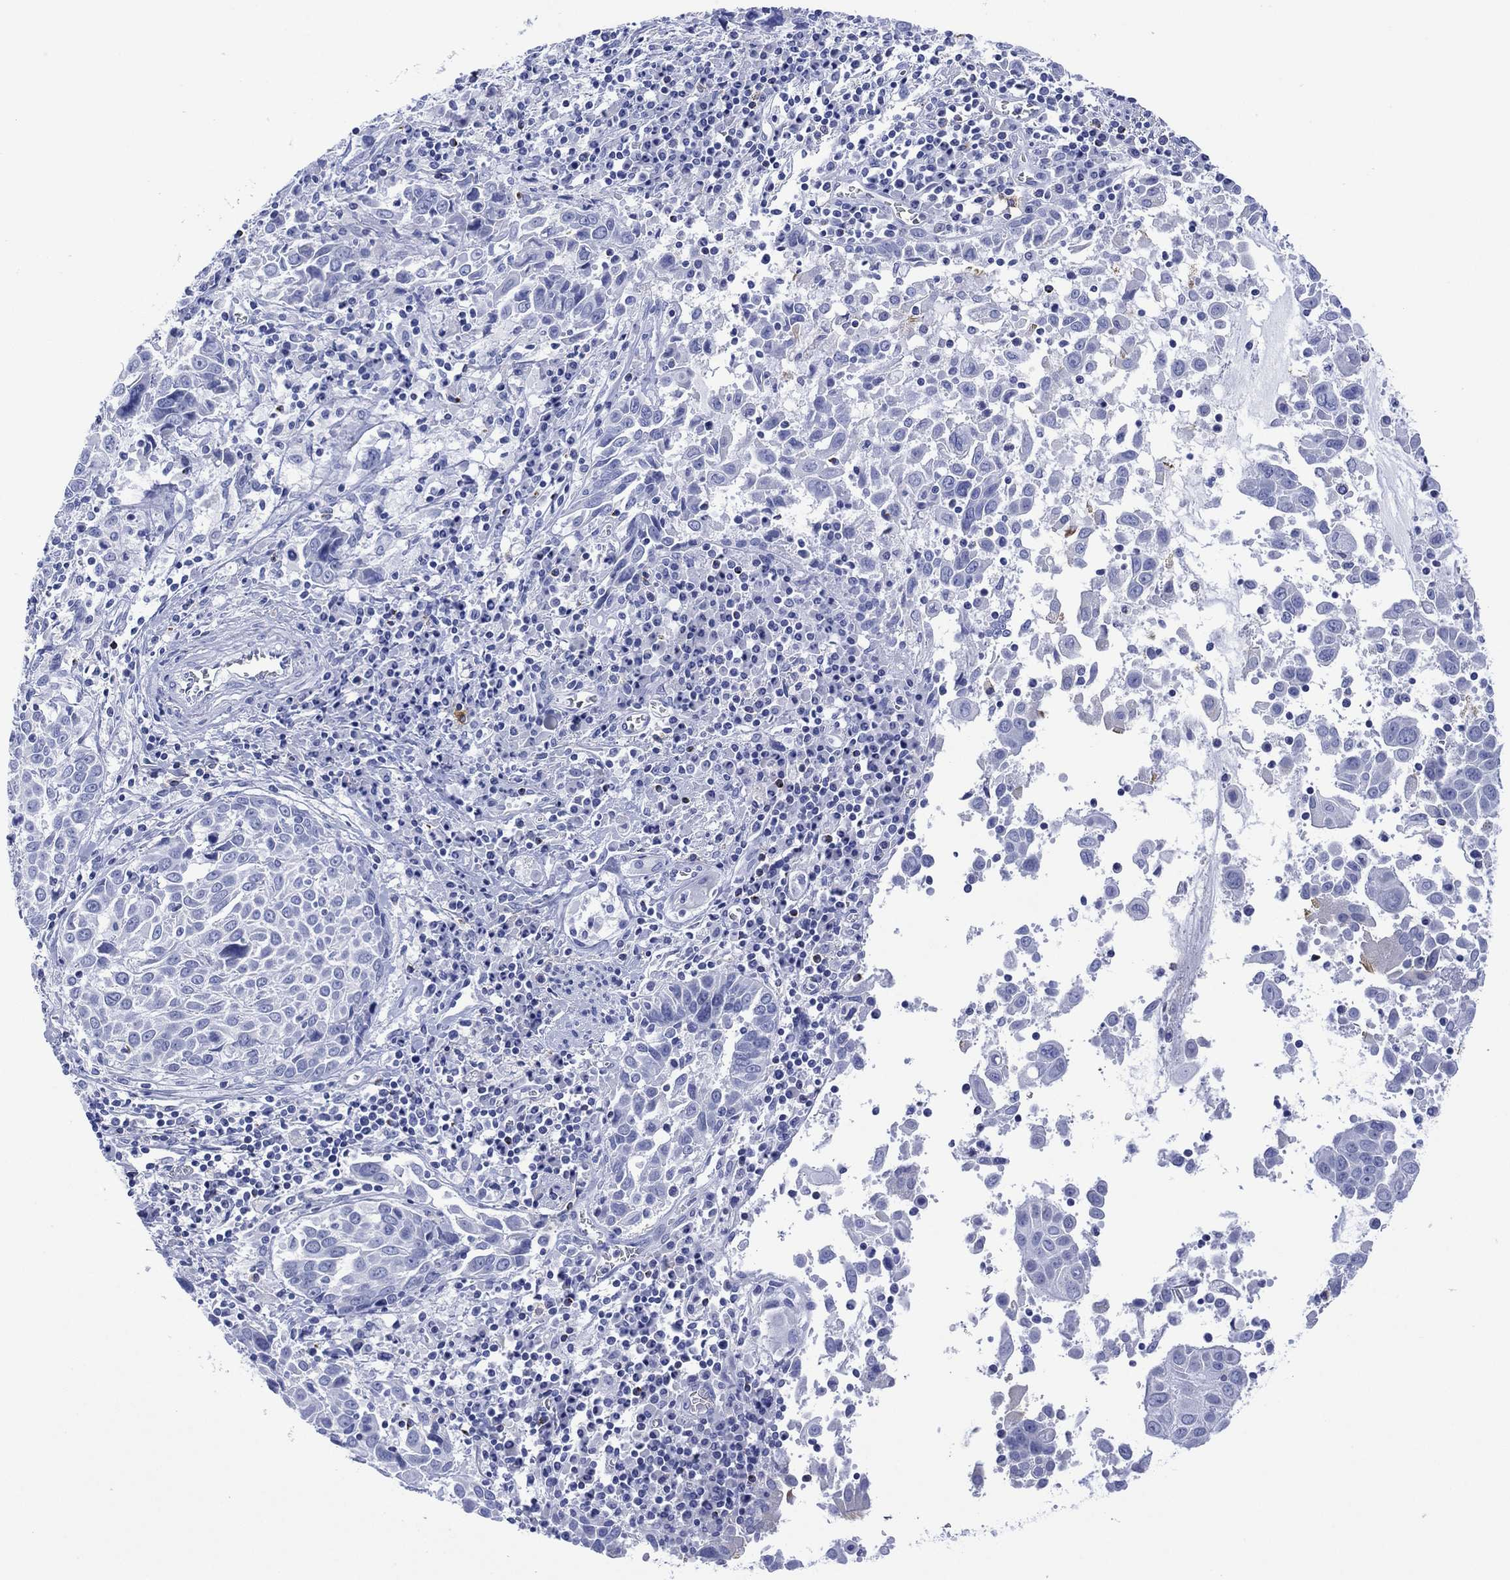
{"staining": {"intensity": "negative", "quantity": "none", "location": "none"}, "tissue": "lung cancer", "cell_type": "Tumor cells", "image_type": "cancer", "snomed": [{"axis": "morphology", "description": "Squamous cell carcinoma, NOS"}, {"axis": "topography", "description": "Lung"}], "caption": "Lung cancer (squamous cell carcinoma) was stained to show a protein in brown. There is no significant expression in tumor cells.", "gene": "DPP4", "patient": {"sex": "male", "age": 57}}